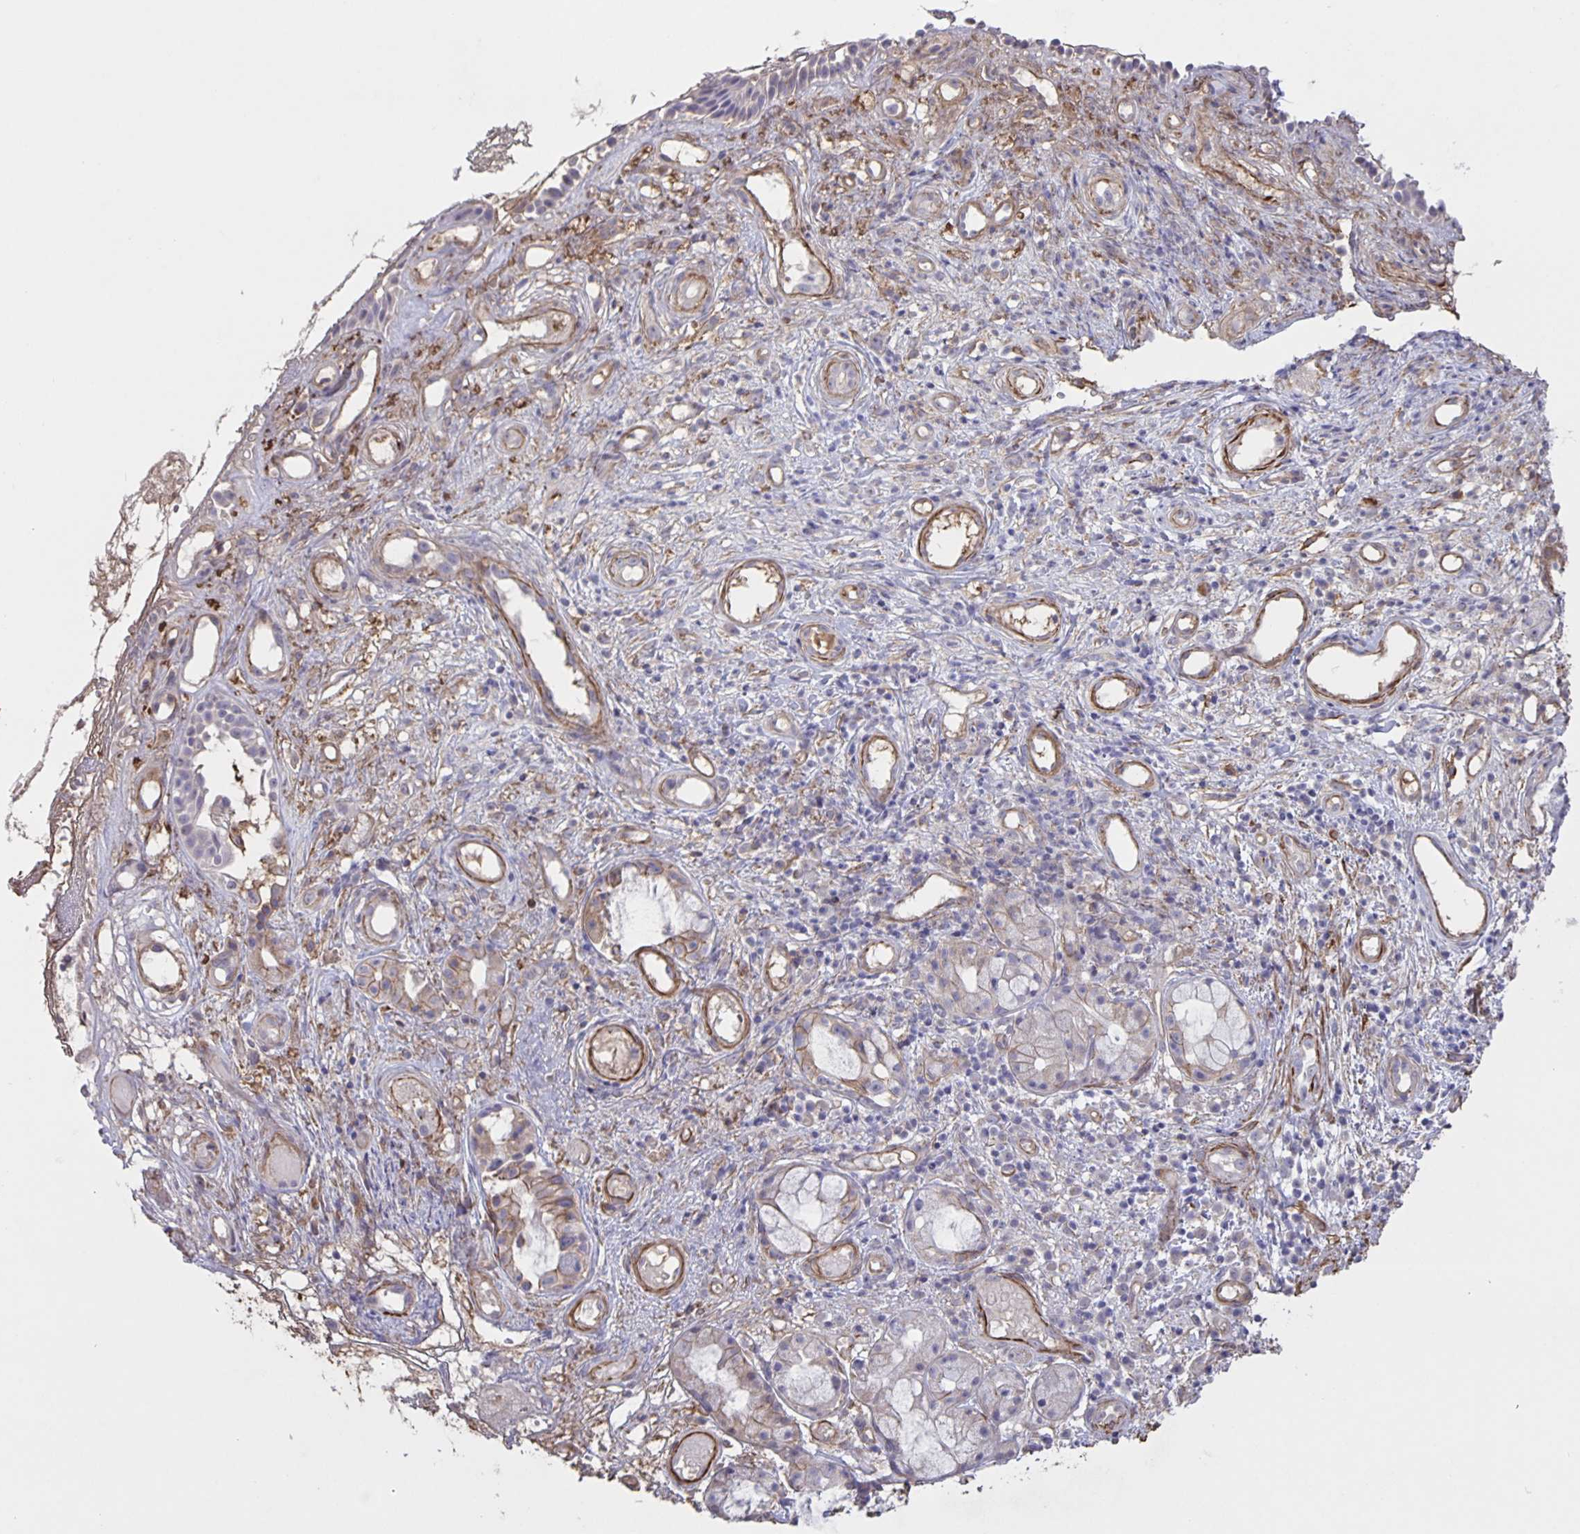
{"staining": {"intensity": "moderate", "quantity": "25%-75%", "location": "cytoplasmic/membranous"}, "tissue": "nasopharynx", "cell_type": "Respiratory epithelial cells", "image_type": "normal", "snomed": [{"axis": "morphology", "description": "Normal tissue, NOS"}, {"axis": "morphology", "description": "Inflammation, NOS"}, {"axis": "topography", "description": "Nasopharynx"}], "caption": "The photomicrograph exhibits staining of normal nasopharynx, revealing moderate cytoplasmic/membranous protein positivity (brown color) within respiratory epithelial cells.", "gene": "SRCIN1", "patient": {"sex": "male", "age": 54}}